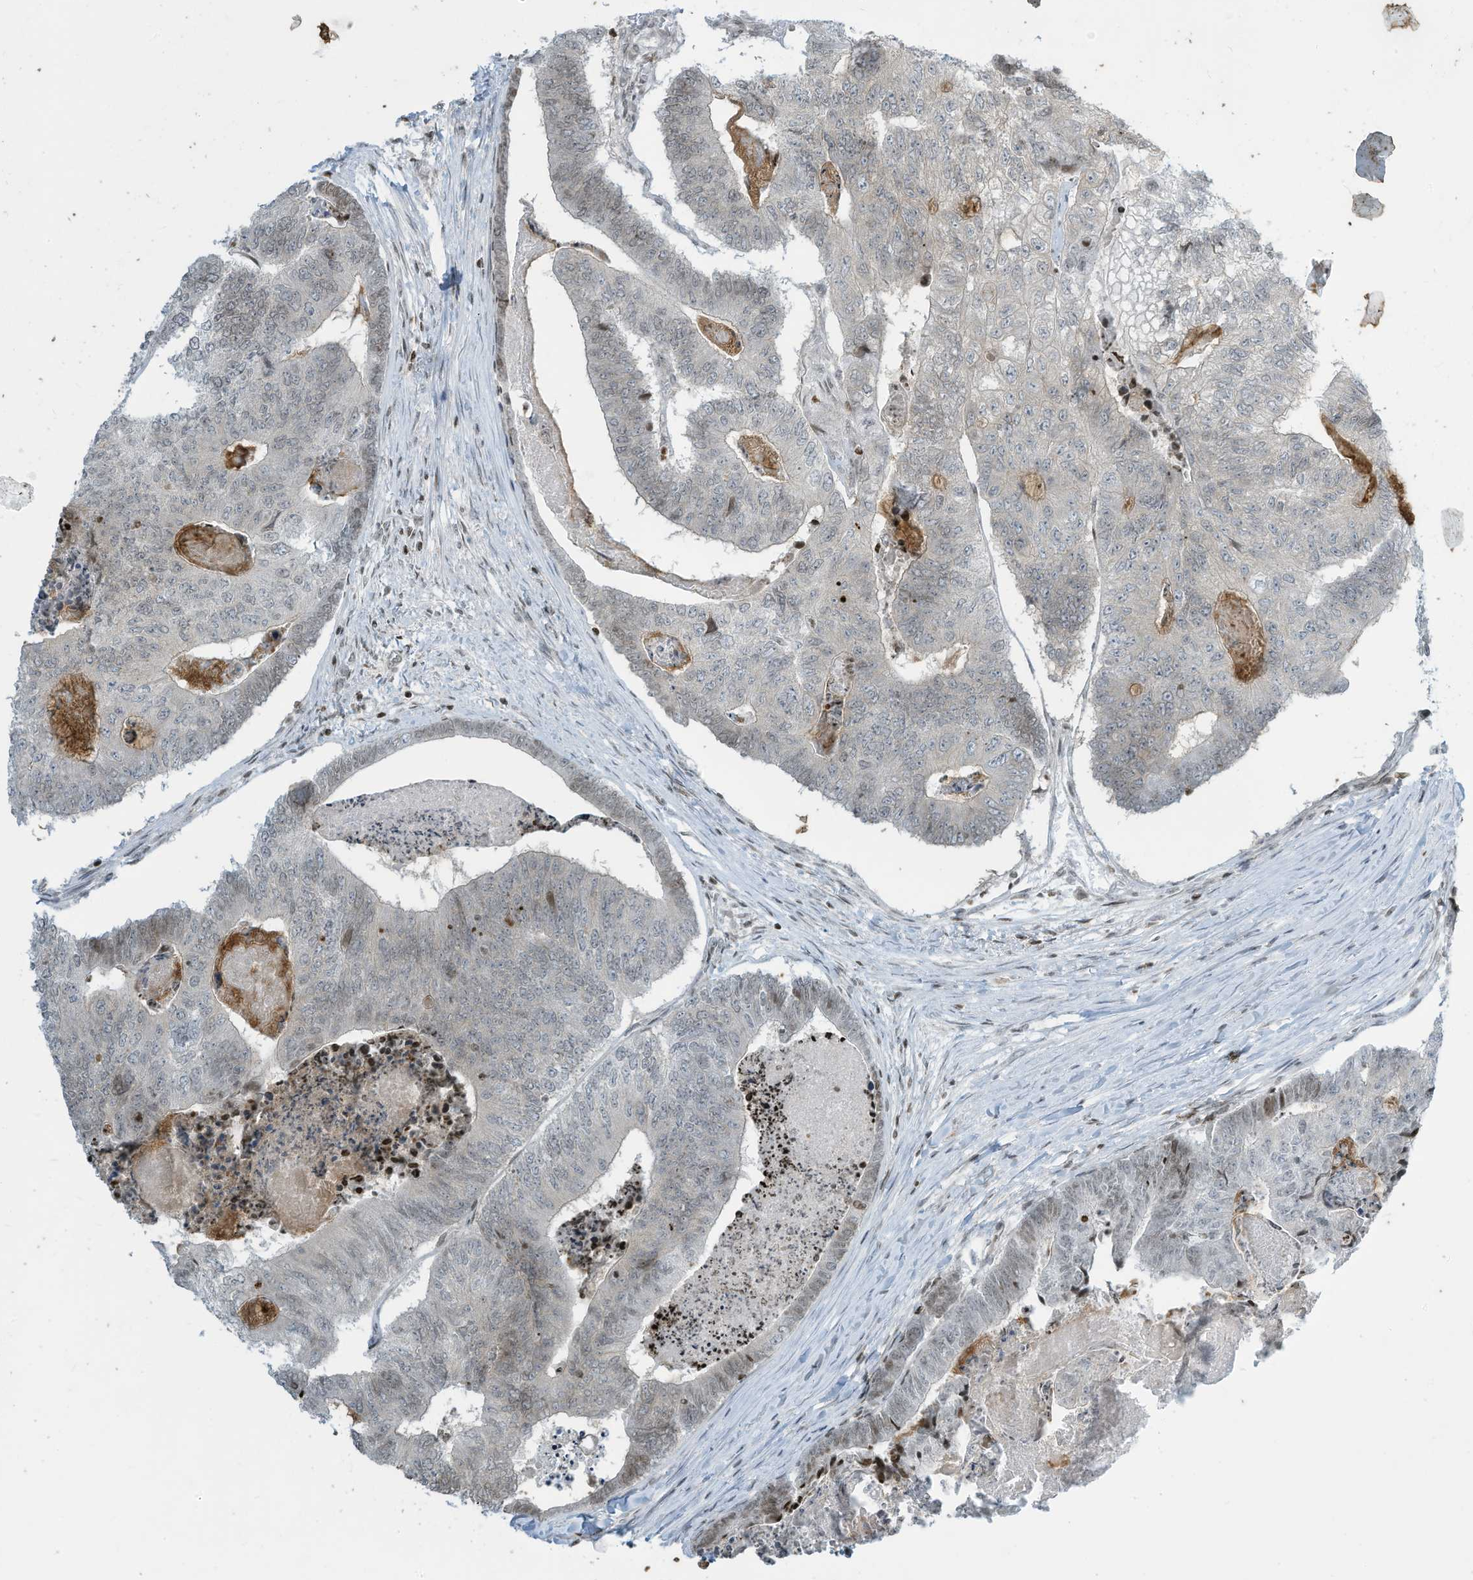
{"staining": {"intensity": "moderate", "quantity": "<25%", "location": "nuclear"}, "tissue": "colorectal cancer", "cell_type": "Tumor cells", "image_type": "cancer", "snomed": [{"axis": "morphology", "description": "Adenocarcinoma, NOS"}, {"axis": "topography", "description": "Colon"}], "caption": "Tumor cells demonstrate low levels of moderate nuclear staining in approximately <25% of cells in adenocarcinoma (colorectal). (IHC, brightfield microscopy, high magnification).", "gene": "ADI1", "patient": {"sex": "female", "age": 67}}